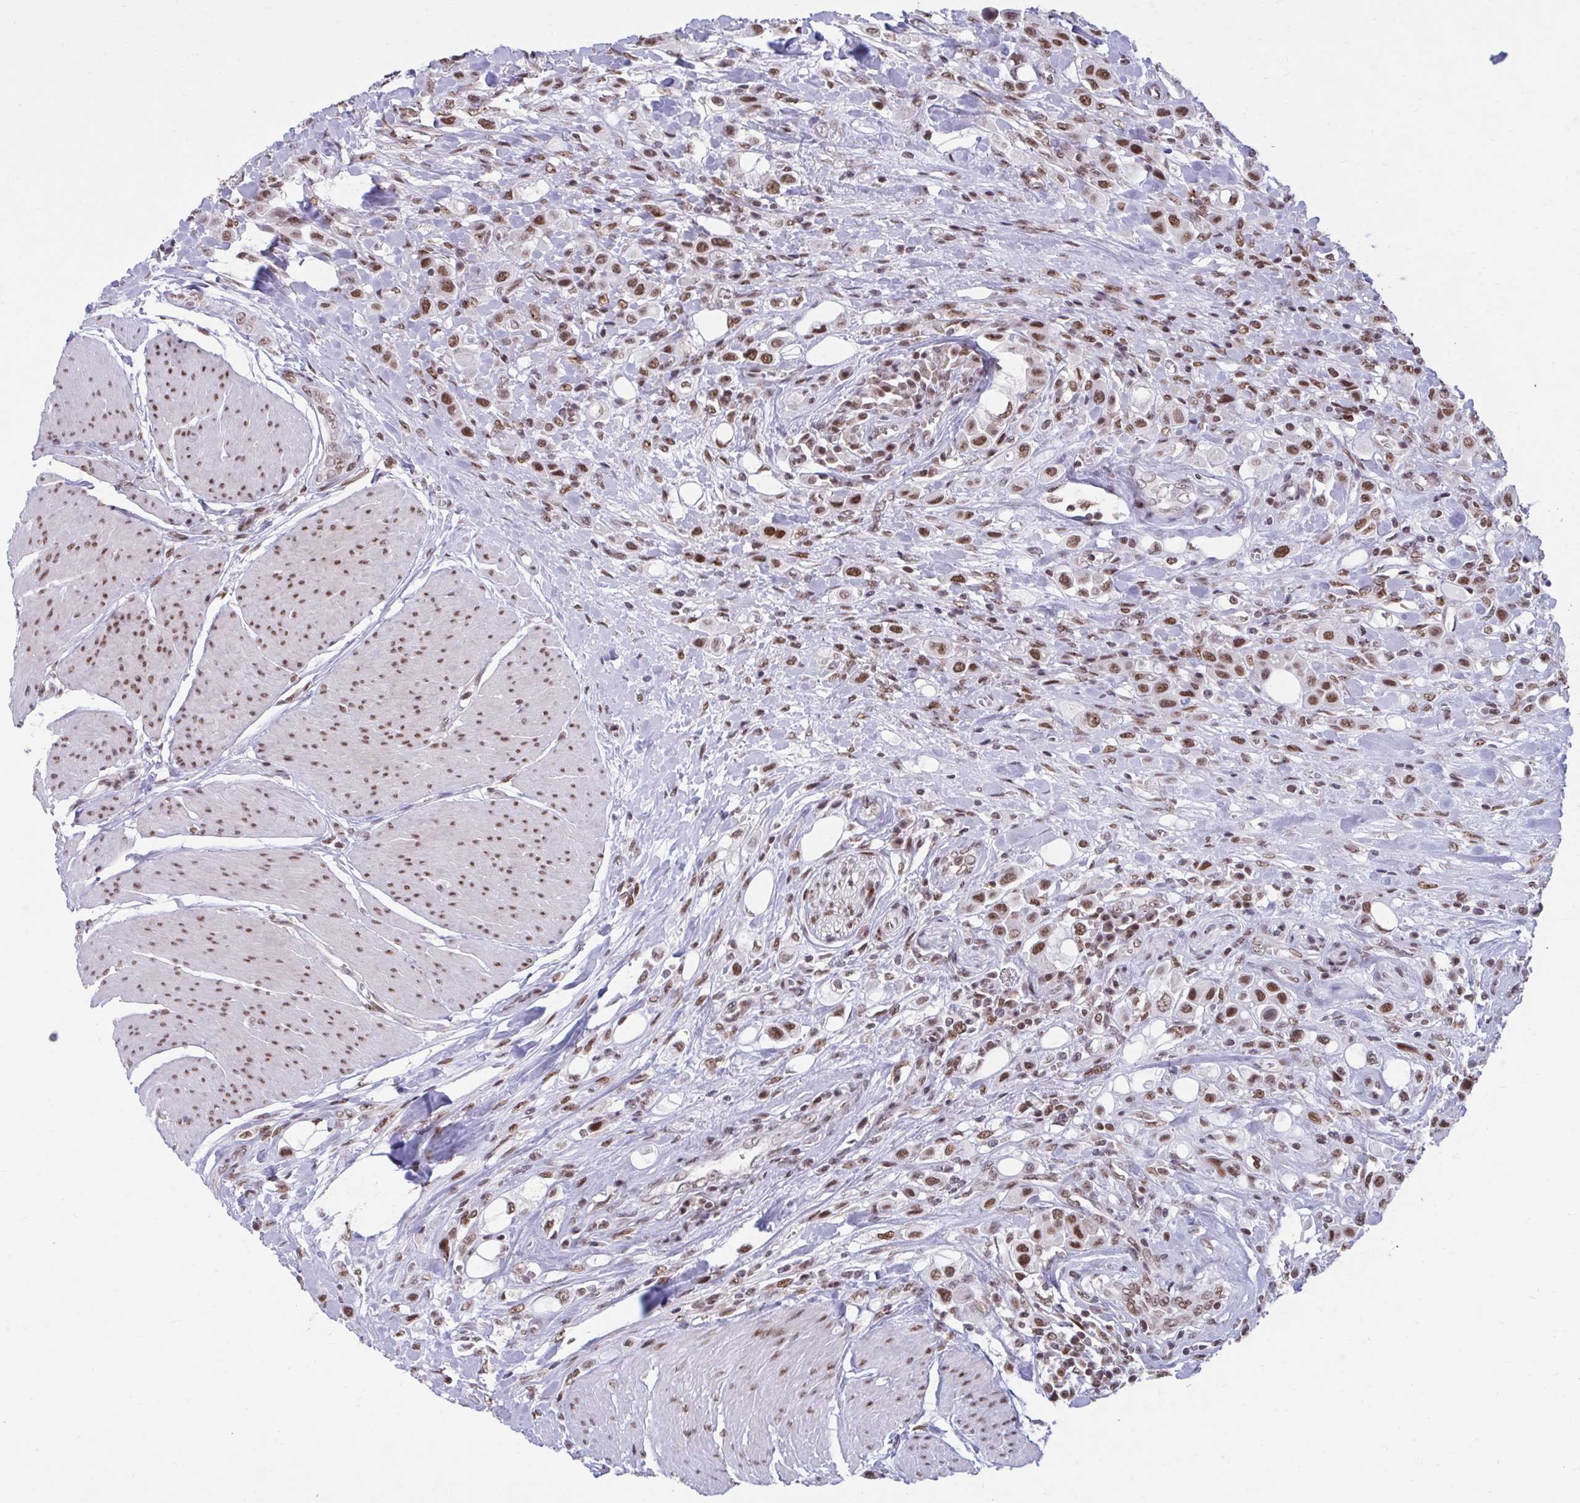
{"staining": {"intensity": "moderate", "quantity": ">75%", "location": "nuclear"}, "tissue": "urothelial cancer", "cell_type": "Tumor cells", "image_type": "cancer", "snomed": [{"axis": "morphology", "description": "Urothelial carcinoma, High grade"}, {"axis": "topography", "description": "Urinary bladder"}], "caption": "IHC (DAB) staining of urothelial carcinoma (high-grade) displays moderate nuclear protein positivity in approximately >75% of tumor cells.", "gene": "PHF10", "patient": {"sex": "male", "age": 50}}